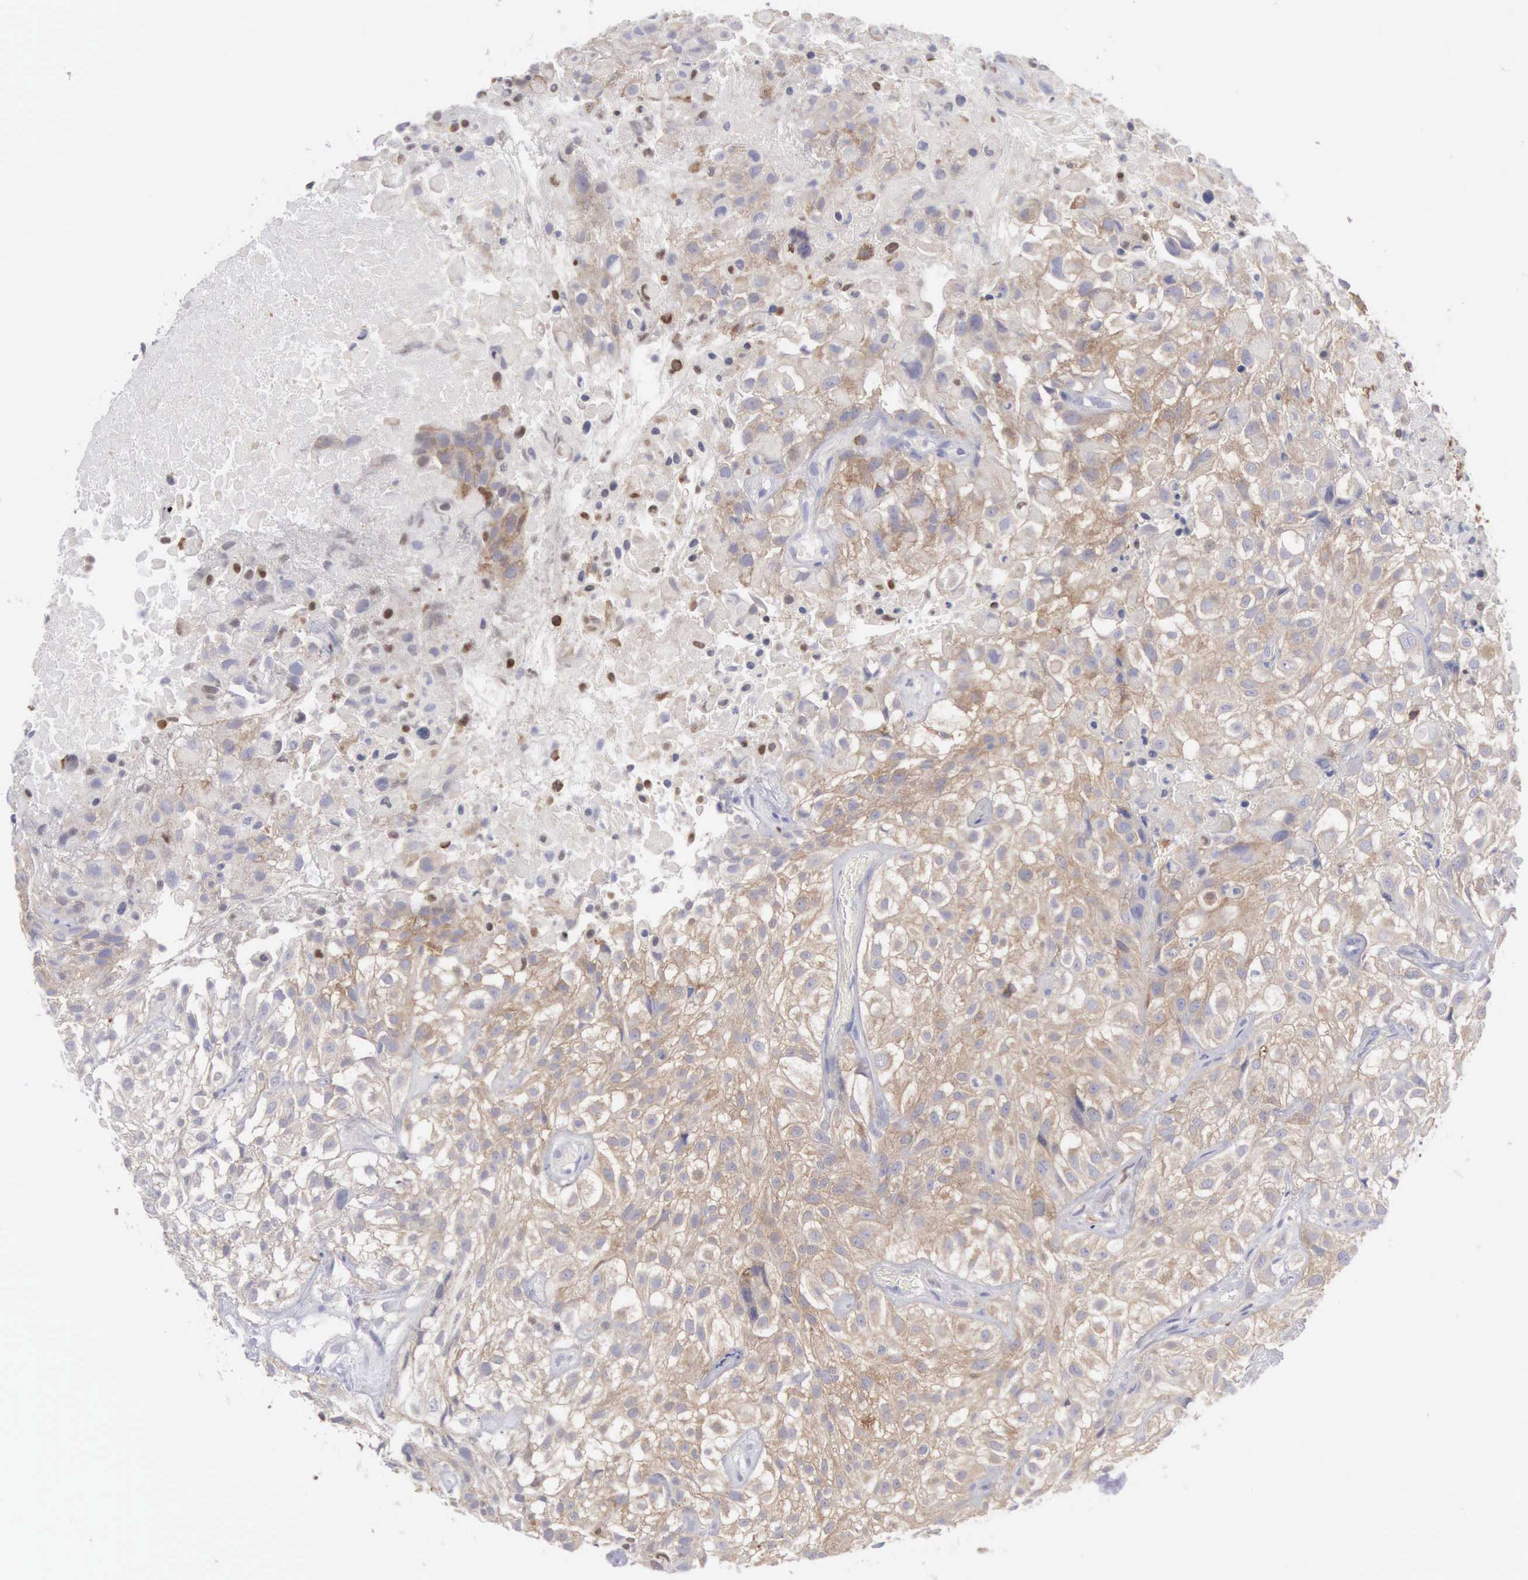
{"staining": {"intensity": "weak", "quantity": ">75%", "location": "cytoplasmic/membranous"}, "tissue": "urothelial cancer", "cell_type": "Tumor cells", "image_type": "cancer", "snomed": [{"axis": "morphology", "description": "Urothelial carcinoma, High grade"}, {"axis": "topography", "description": "Urinary bladder"}], "caption": "High-magnification brightfield microscopy of high-grade urothelial carcinoma stained with DAB (3,3'-diaminobenzidine) (brown) and counterstained with hematoxylin (blue). tumor cells exhibit weak cytoplasmic/membranous staining is seen in about>75% of cells.", "gene": "SH3BP1", "patient": {"sex": "male", "age": 56}}